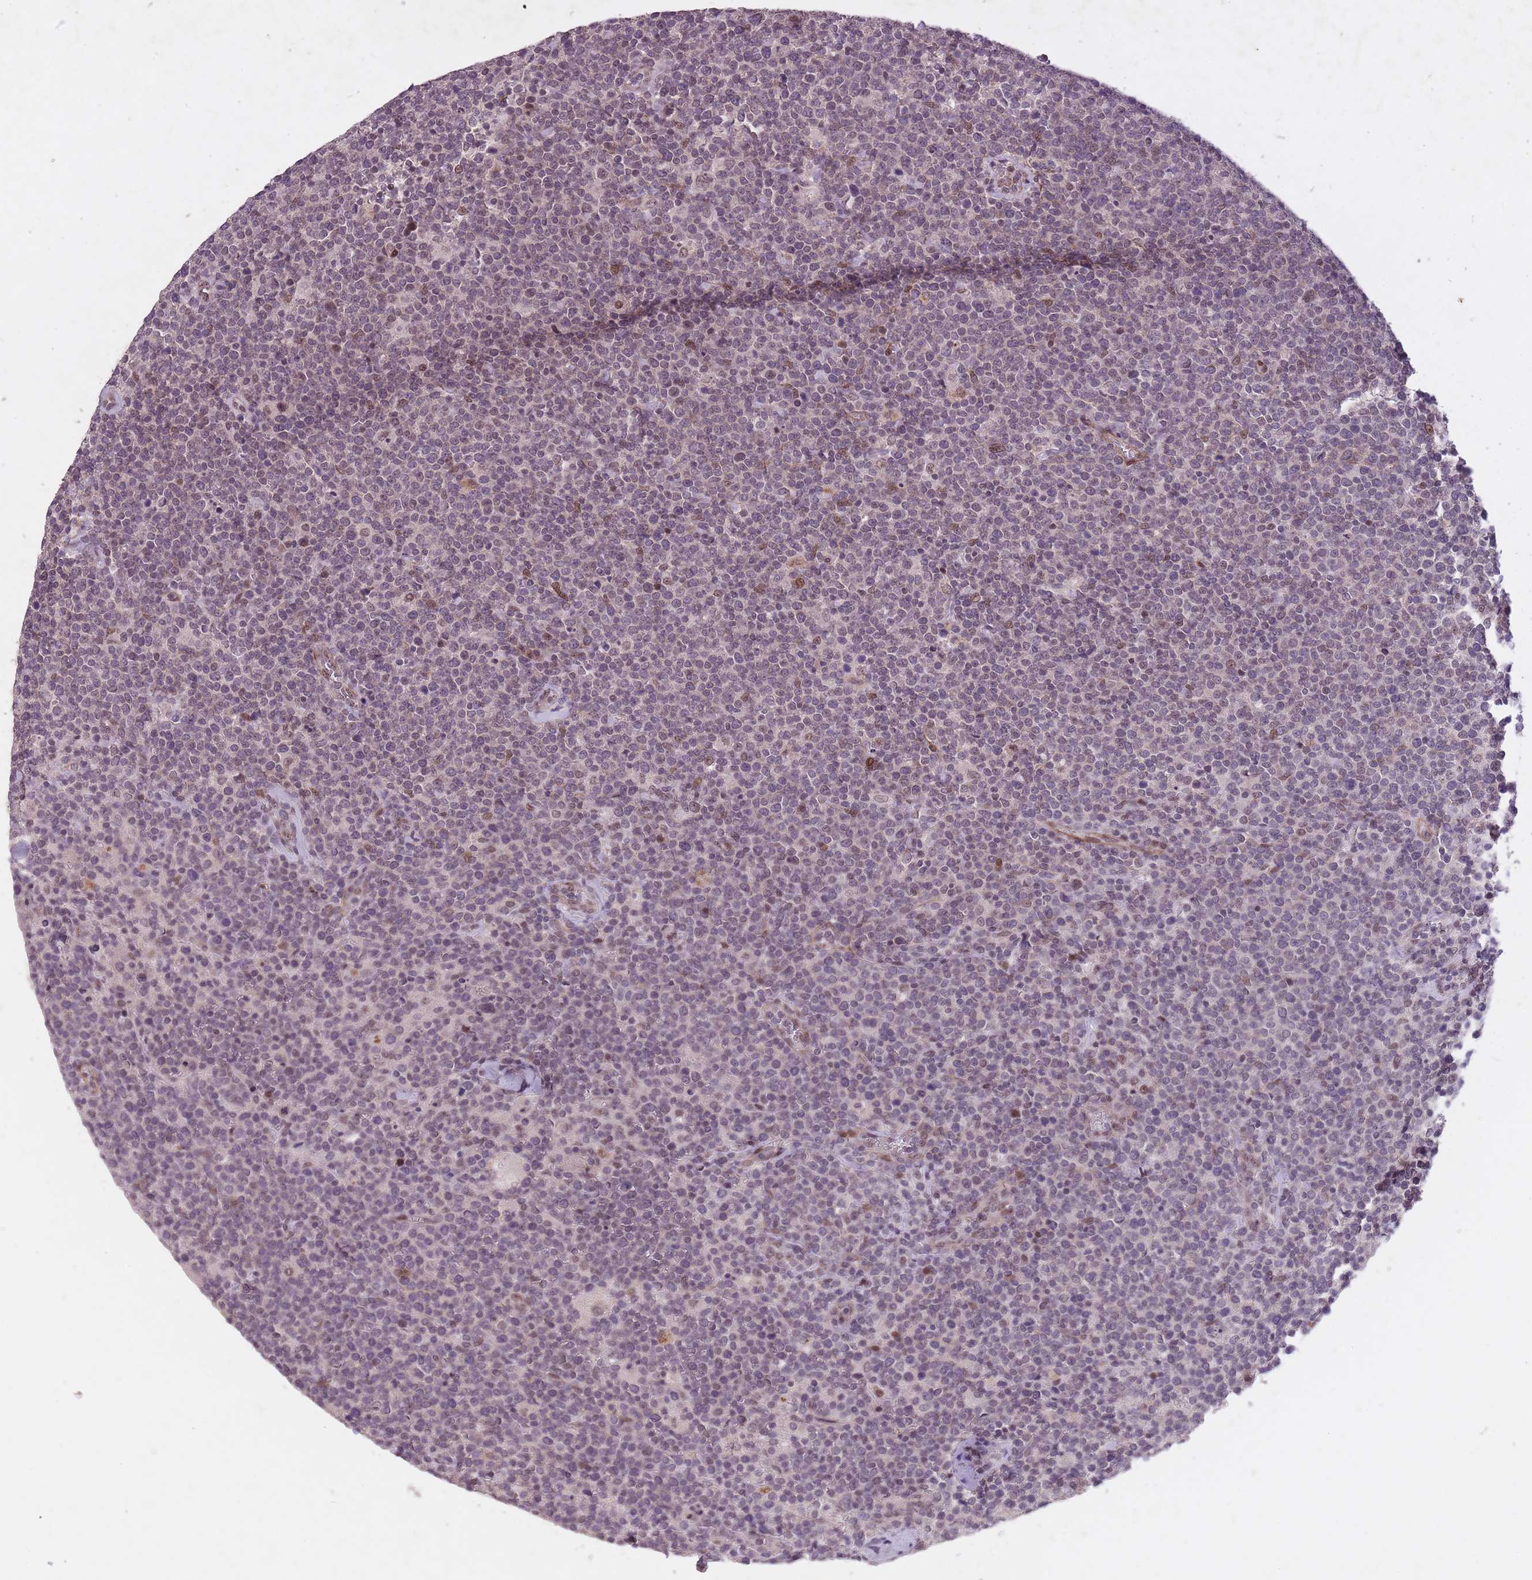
{"staining": {"intensity": "negative", "quantity": "none", "location": "none"}, "tissue": "lymphoma", "cell_type": "Tumor cells", "image_type": "cancer", "snomed": [{"axis": "morphology", "description": "Malignant lymphoma, non-Hodgkin's type, High grade"}, {"axis": "topography", "description": "Lymph node"}], "caption": "DAB (3,3'-diaminobenzidine) immunohistochemical staining of human high-grade malignant lymphoma, non-Hodgkin's type demonstrates no significant expression in tumor cells.", "gene": "CBX6", "patient": {"sex": "male", "age": 61}}